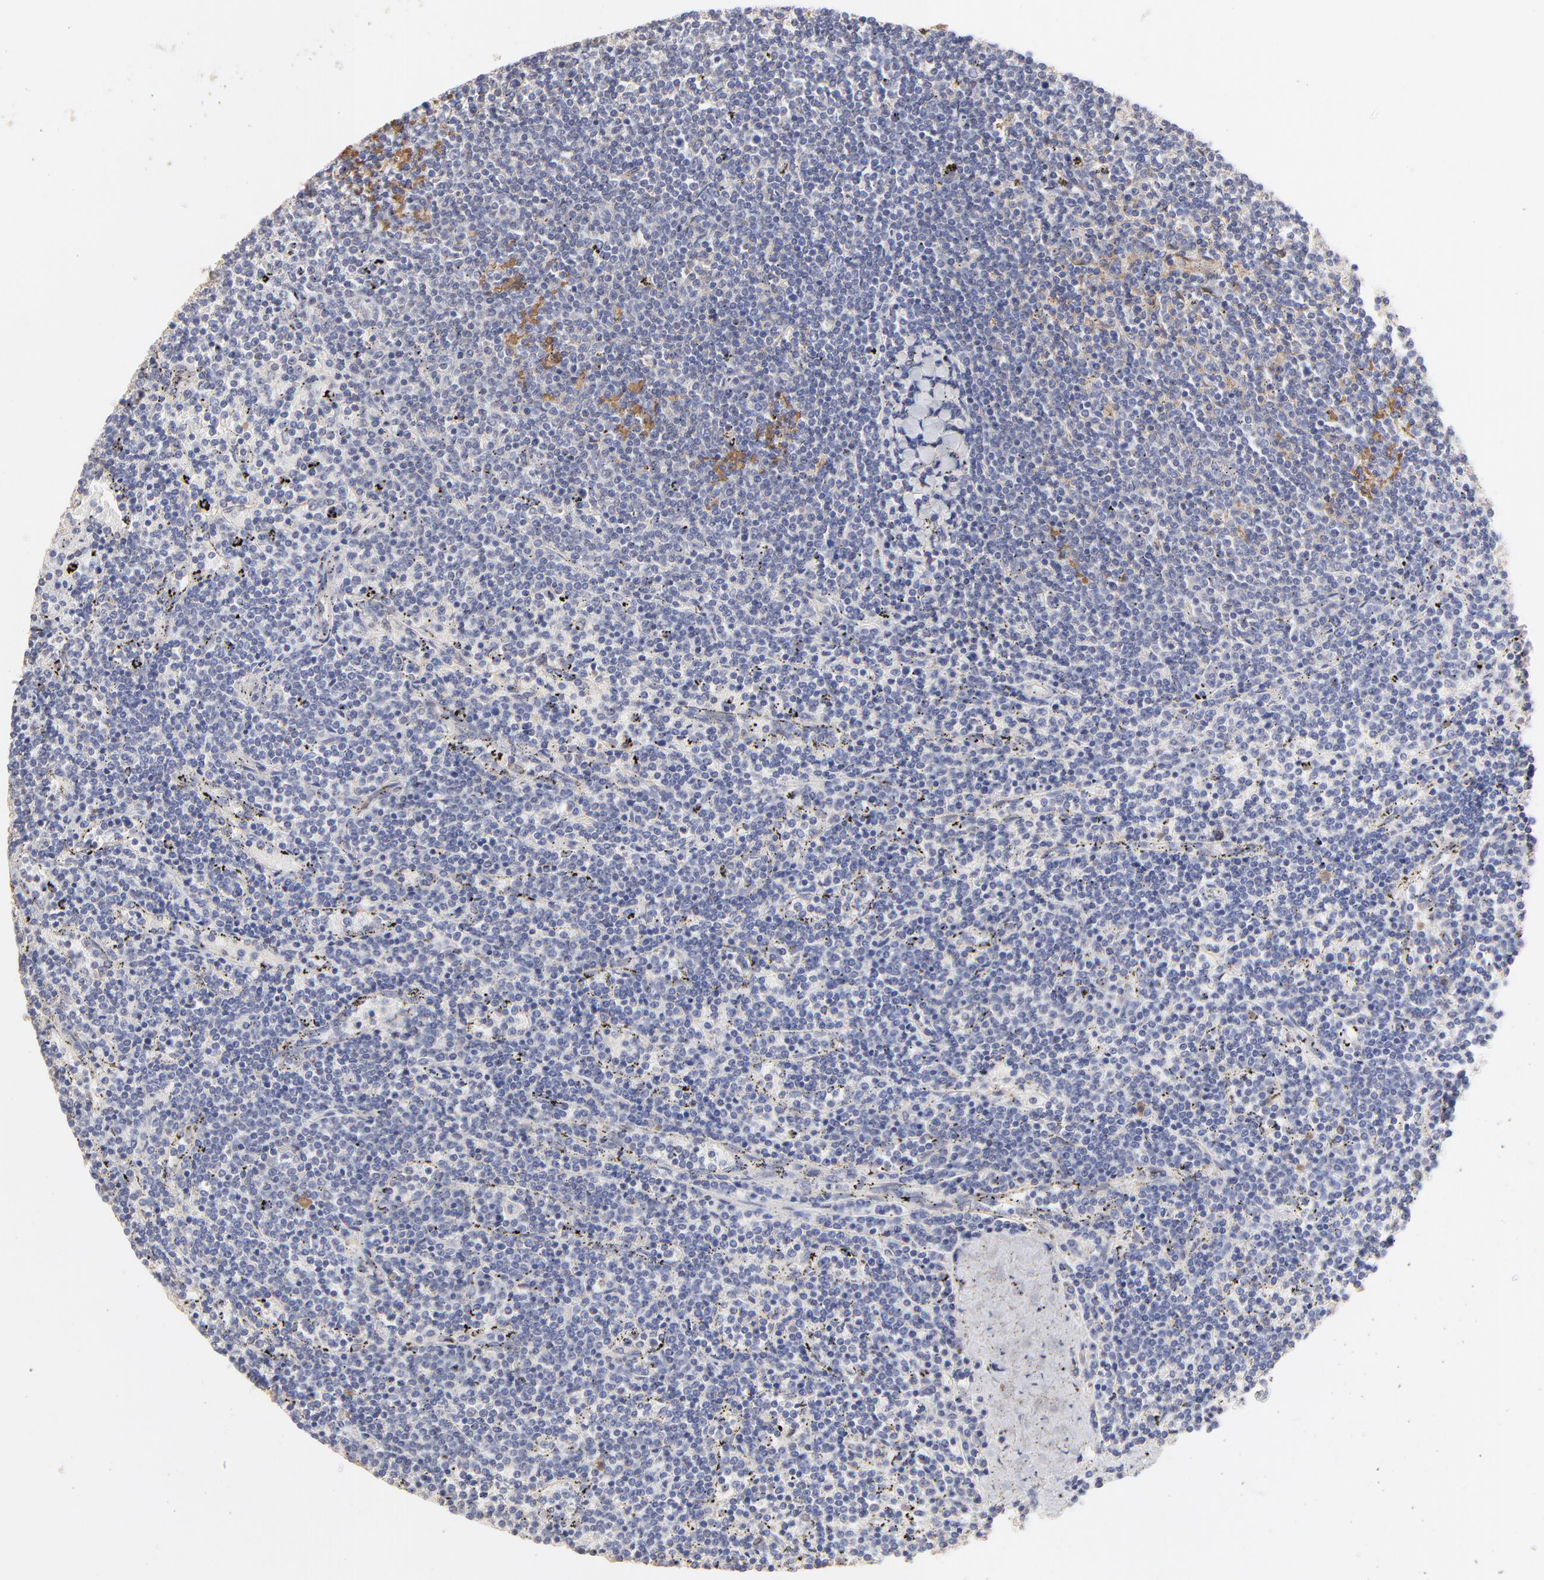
{"staining": {"intensity": "negative", "quantity": "none", "location": "none"}, "tissue": "lymphoma", "cell_type": "Tumor cells", "image_type": "cancer", "snomed": [{"axis": "morphology", "description": "Malignant lymphoma, non-Hodgkin's type, Low grade"}, {"axis": "topography", "description": "Spleen"}], "caption": "Immunohistochemical staining of human low-grade malignant lymphoma, non-Hodgkin's type shows no significant expression in tumor cells.", "gene": "LRCH2", "patient": {"sex": "female", "age": 50}}